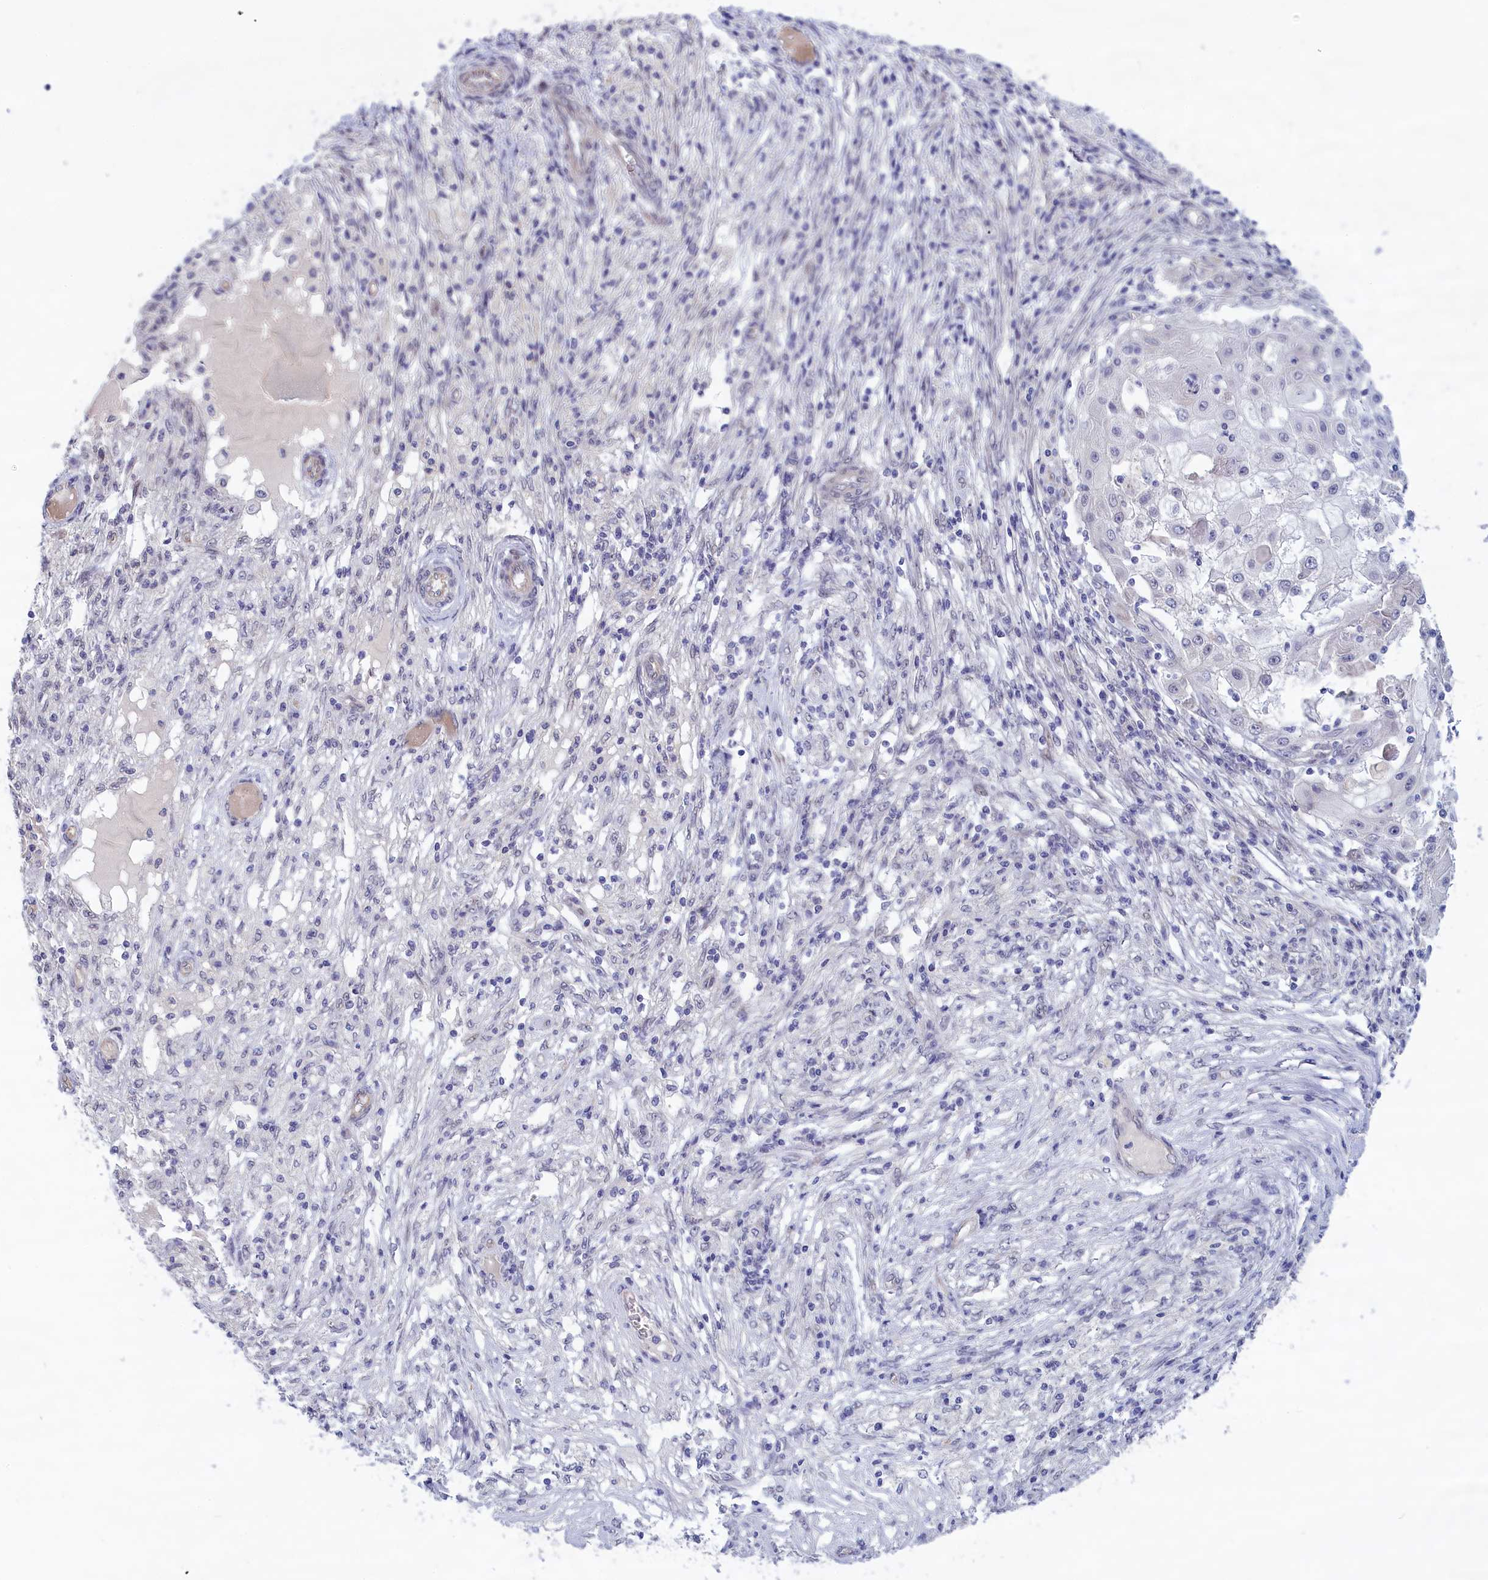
{"staining": {"intensity": "negative", "quantity": "none", "location": "none"}, "tissue": "ovarian cancer", "cell_type": "Tumor cells", "image_type": "cancer", "snomed": [{"axis": "morphology", "description": "Carcinoma, endometroid"}, {"axis": "topography", "description": "Ovary"}], "caption": "A high-resolution photomicrograph shows immunohistochemistry (IHC) staining of ovarian cancer (endometroid carcinoma), which reveals no significant staining in tumor cells.", "gene": "IGFALS", "patient": {"sex": "female", "age": 42}}